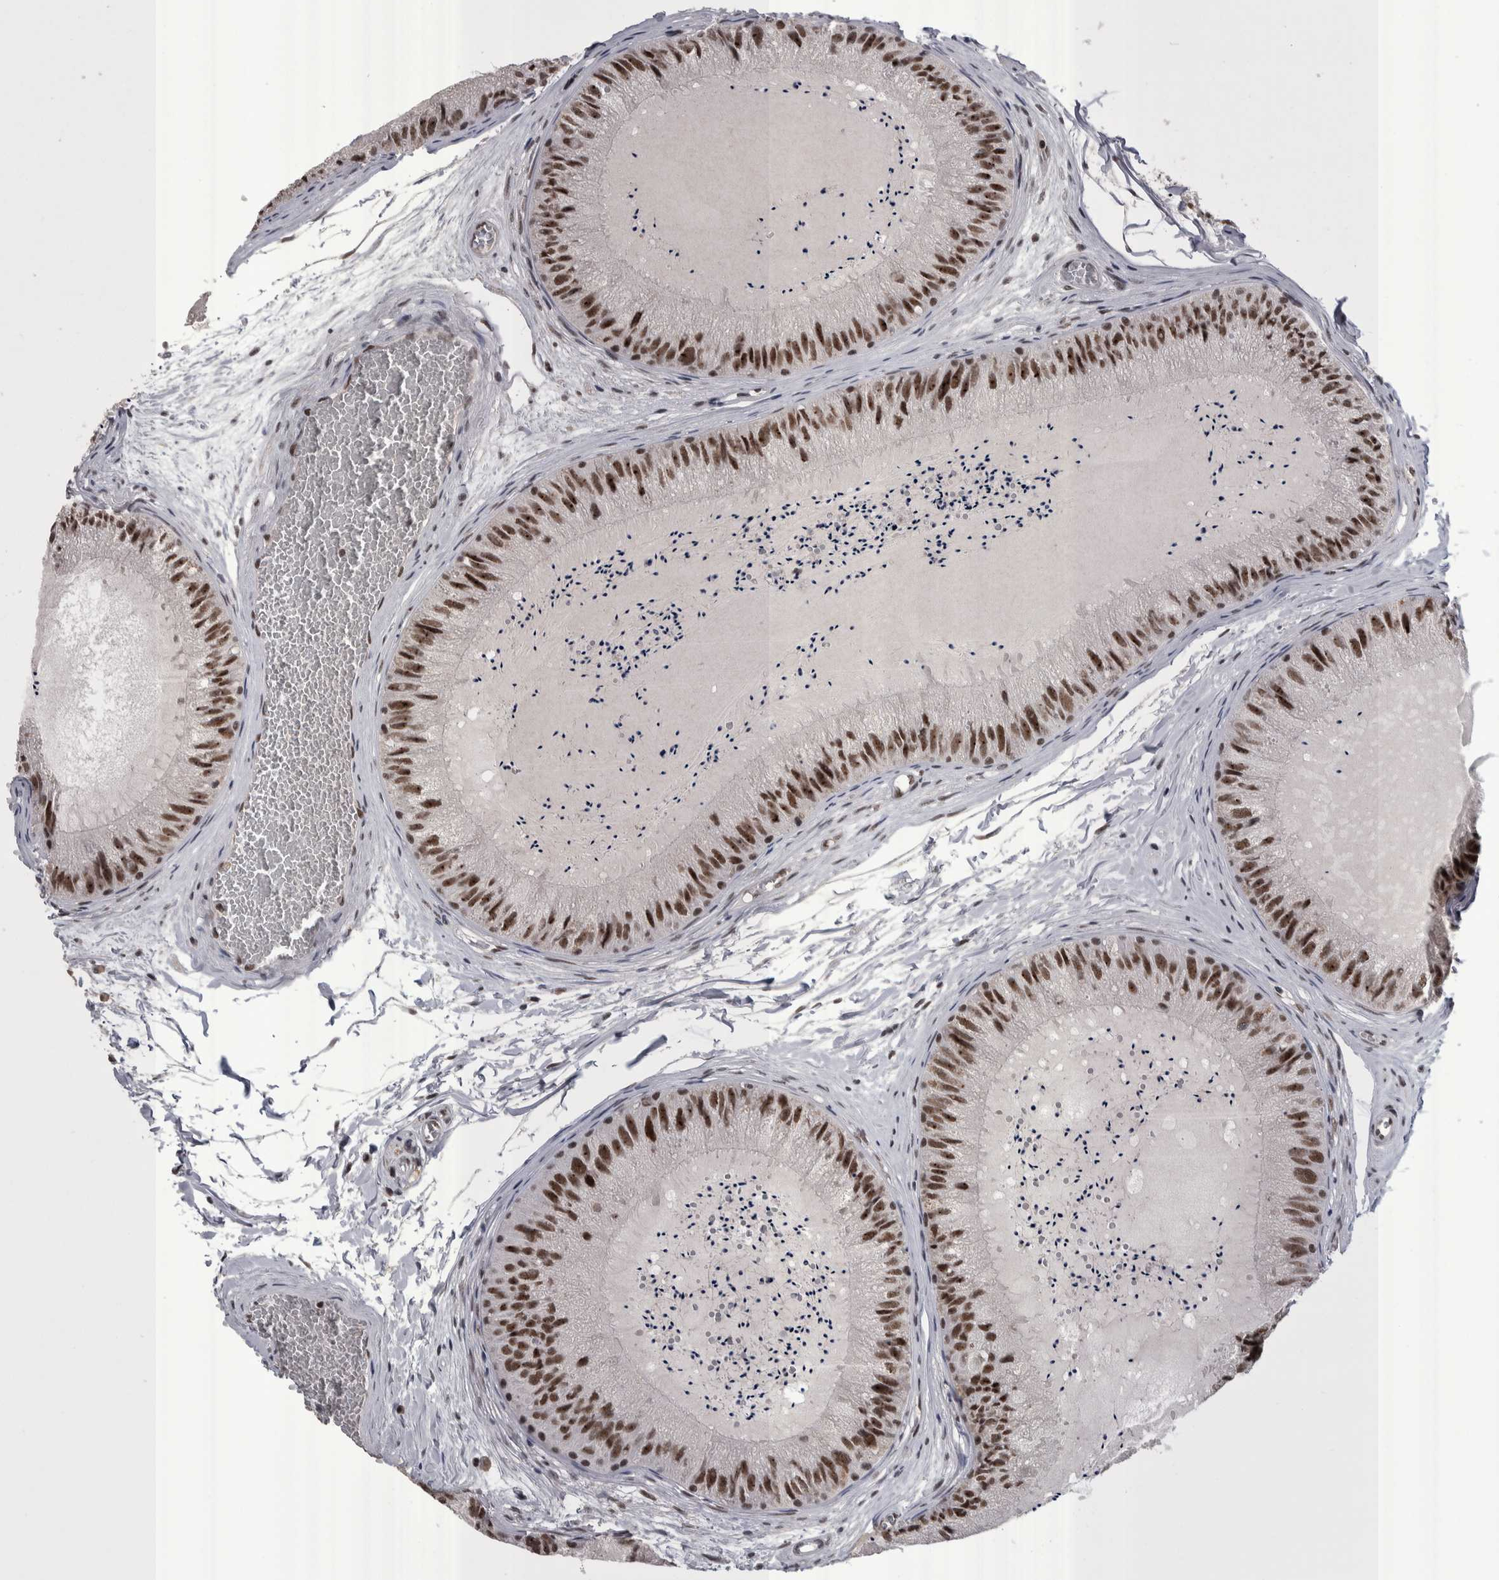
{"staining": {"intensity": "strong", "quantity": ">75%", "location": "nuclear"}, "tissue": "epididymis", "cell_type": "Glandular cells", "image_type": "normal", "snomed": [{"axis": "morphology", "description": "Normal tissue, NOS"}, {"axis": "topography", "description": "Epididymis"}], "caption": "Immunohistochemical staining of unremarkable human epididymis shows strong nuclear protein expression in about >75% of glandular cells.", "gene": "DMTF1", "patient": {"sex": "male", "age": 31}}